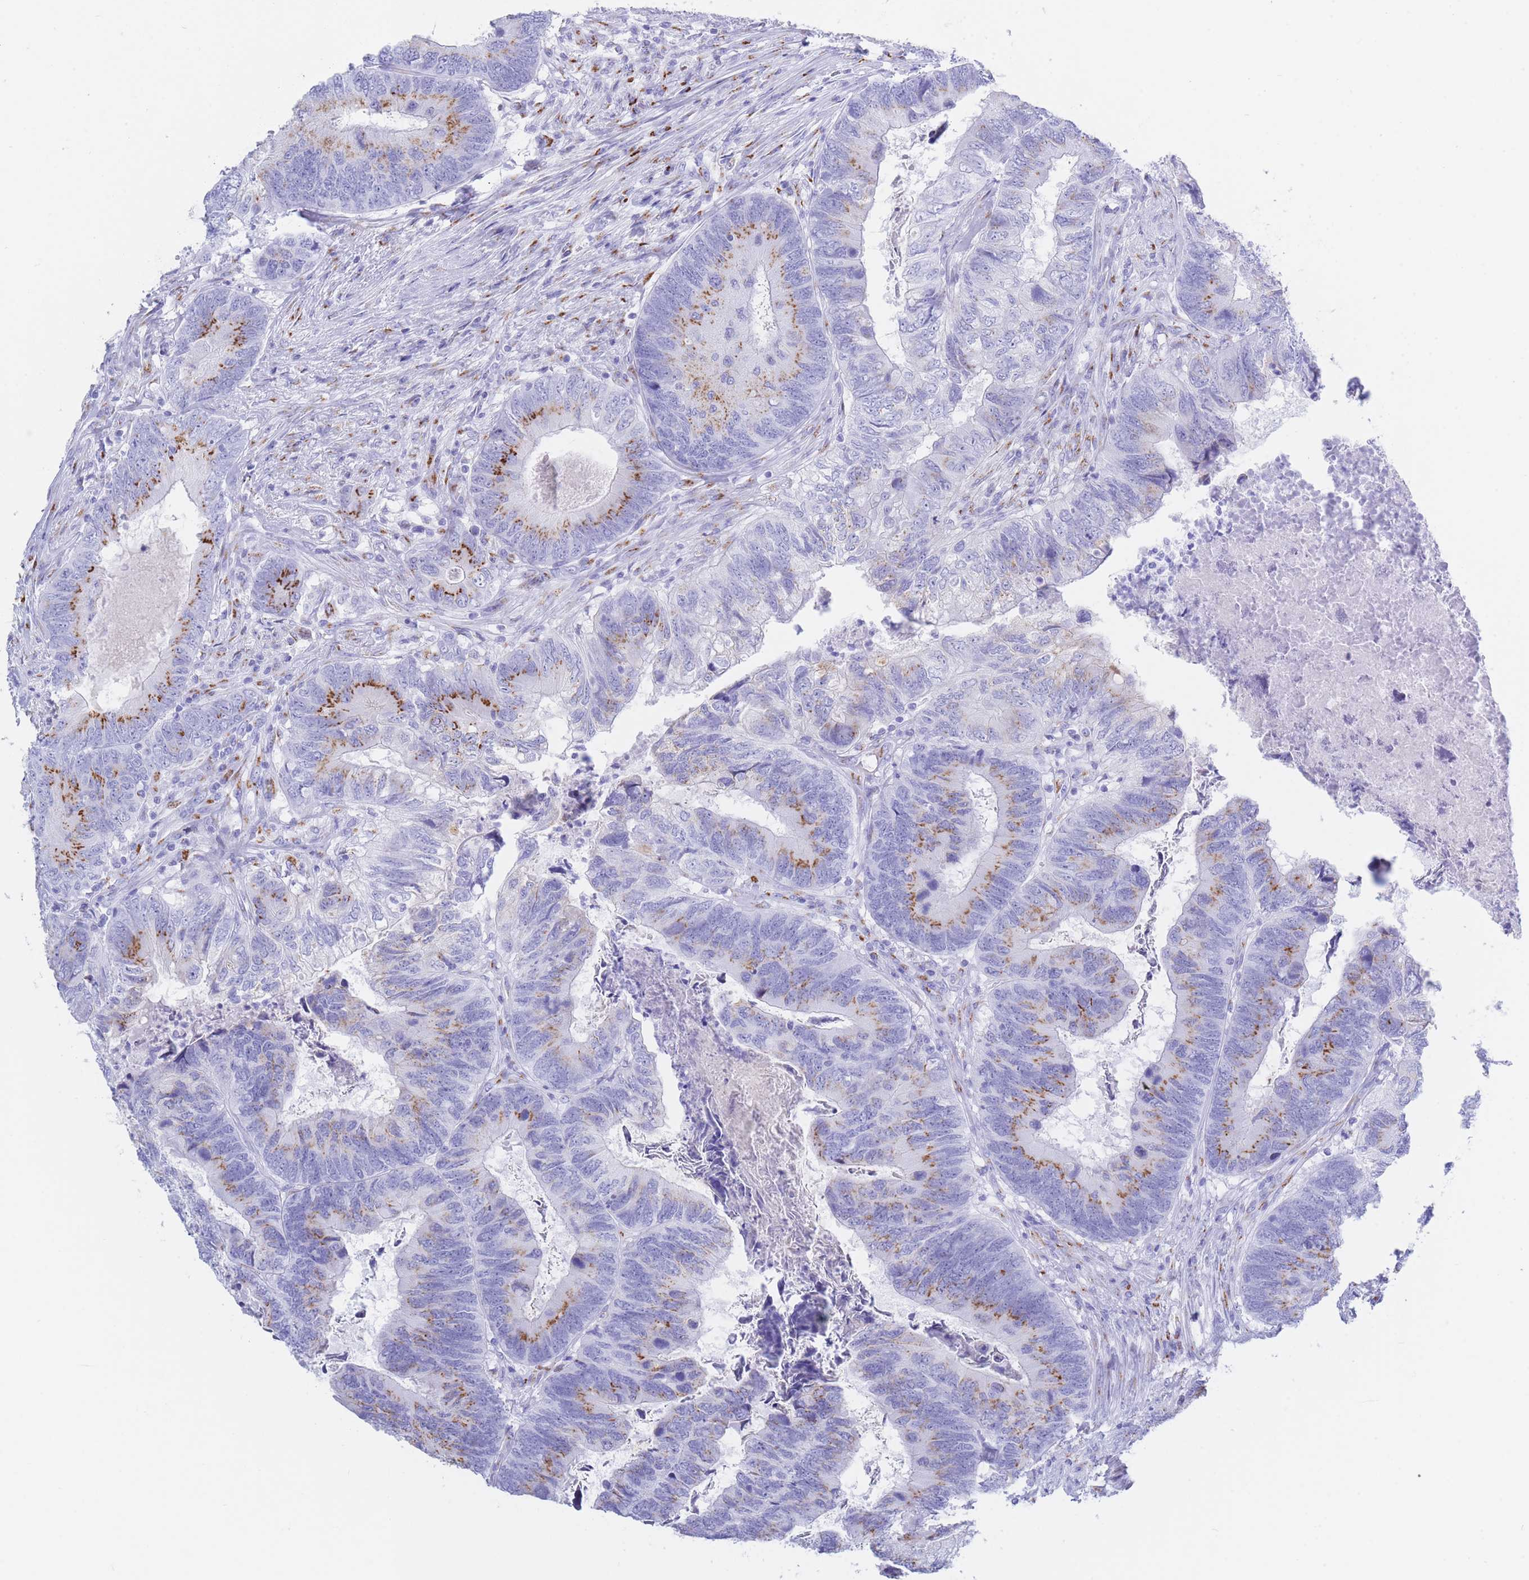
{"staining": {"intensity": "strong", "quantity": "<25%", "location": "cytoplasmic/membranous"}, "tissue": "colorectal cancer", "cell_type": "Tumor cells", "image_type": "cancer", "snomed": [{"axis": "morphology", "description": "Adenocarcinoma, NOS"}, {"axis": "topography", "description": "Colon"}], "caption": "Strong cytoplasmic/membranous staining is identified in about <25% of tumor cells in colorectal adenocarcinoma.", "gene": "FAM3C", "patient": {"sex": "female", "age": 67}}